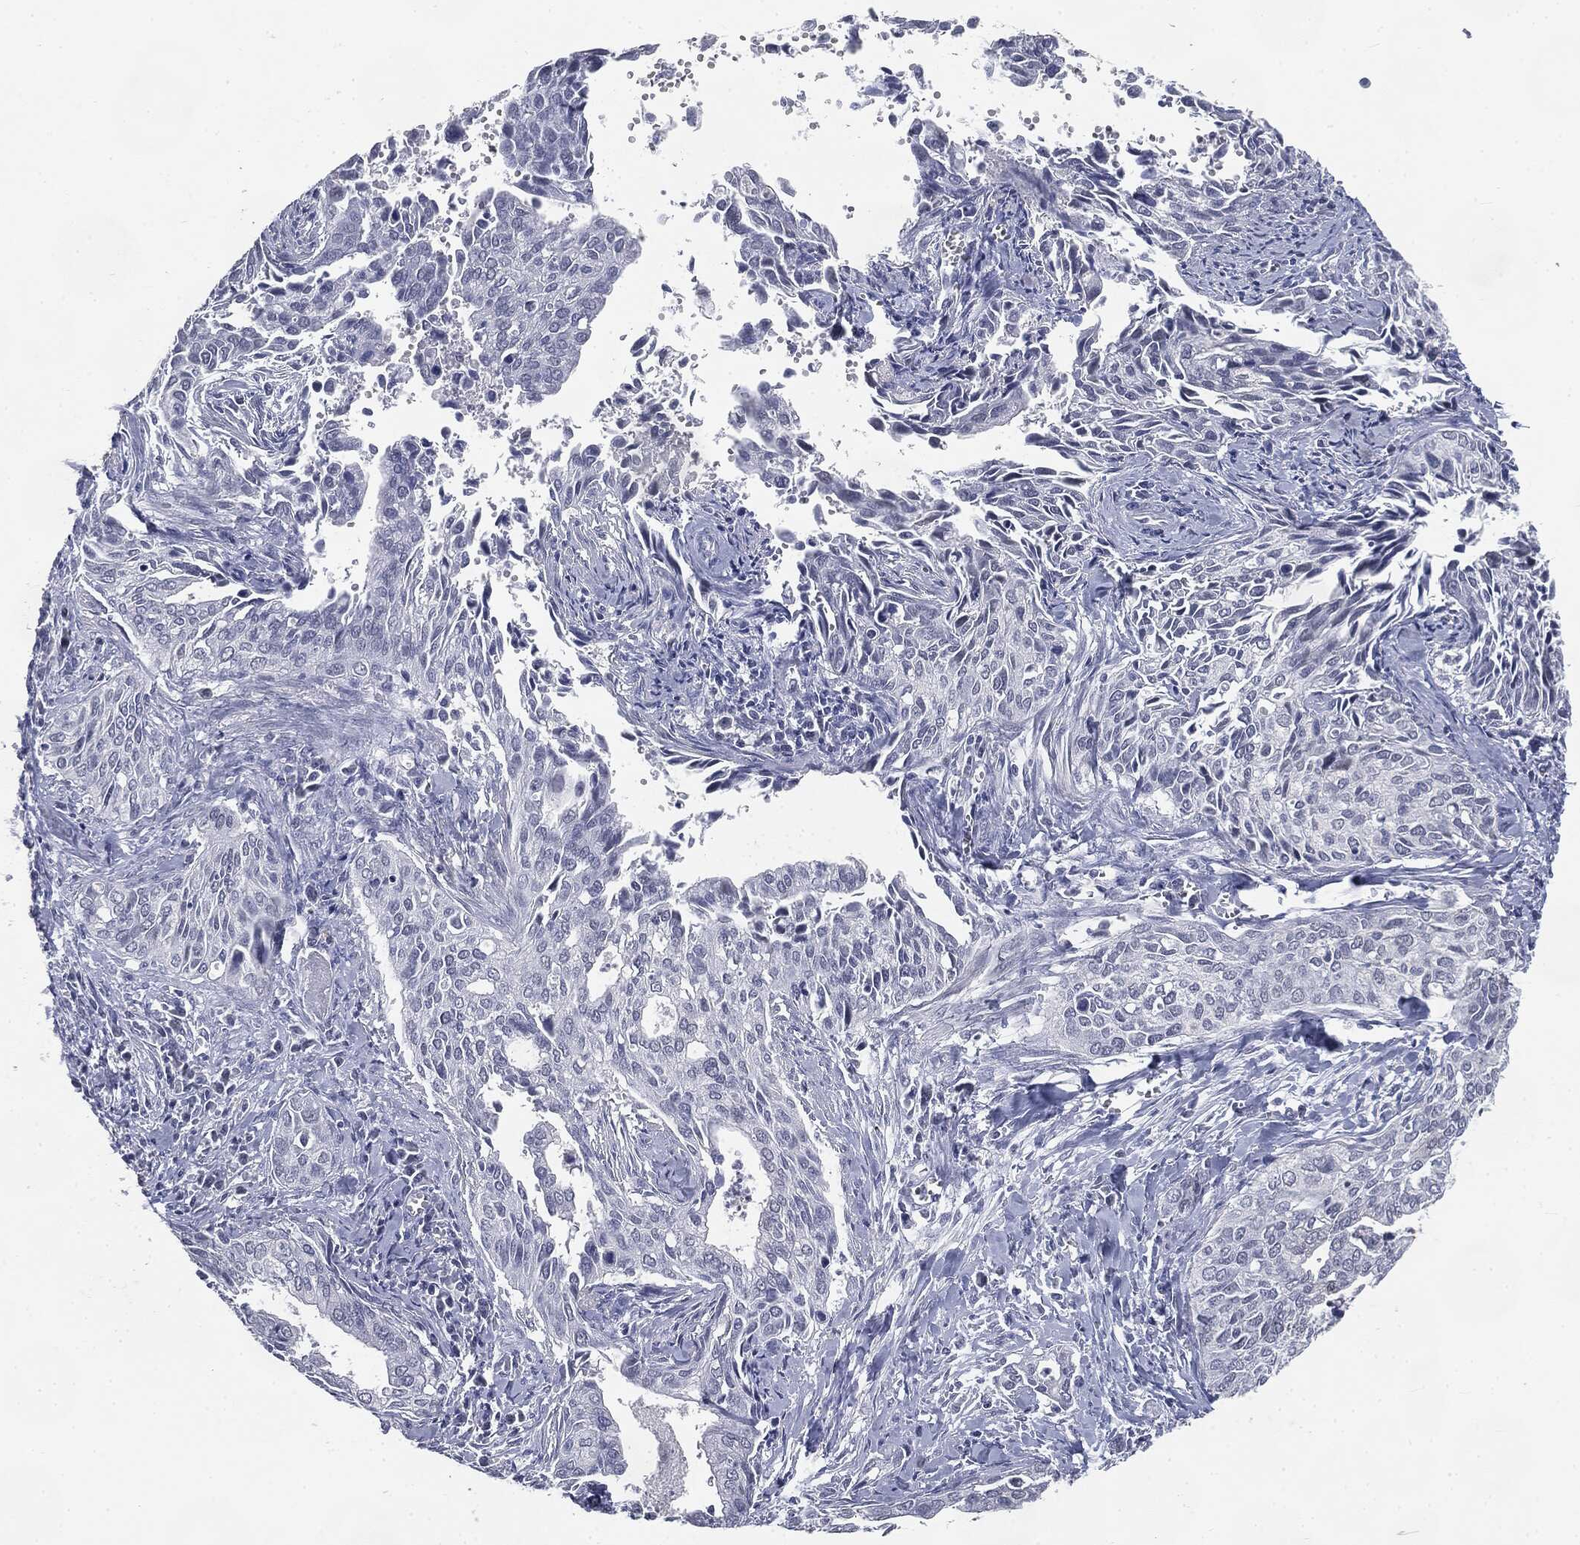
{"staining": {"intensity": "negative", "quantity": "none", "location": "none"}, "tissue": "cervical cancer", "cell_type": "Tumor cells", "image_type": "cancer", "snomed": [{"axis": "morphology", "description": "Squamous cell carcinoma, NOS"}, {"axis": "topography", "description": "Cervix"}], "caption": "Cervical squamous cell carcinoma was stained to show a protein in brown. There is no significant expression in tumor cells.", "gene": "SLC2A2", "patient": {"sex": "female", "age": 29}}